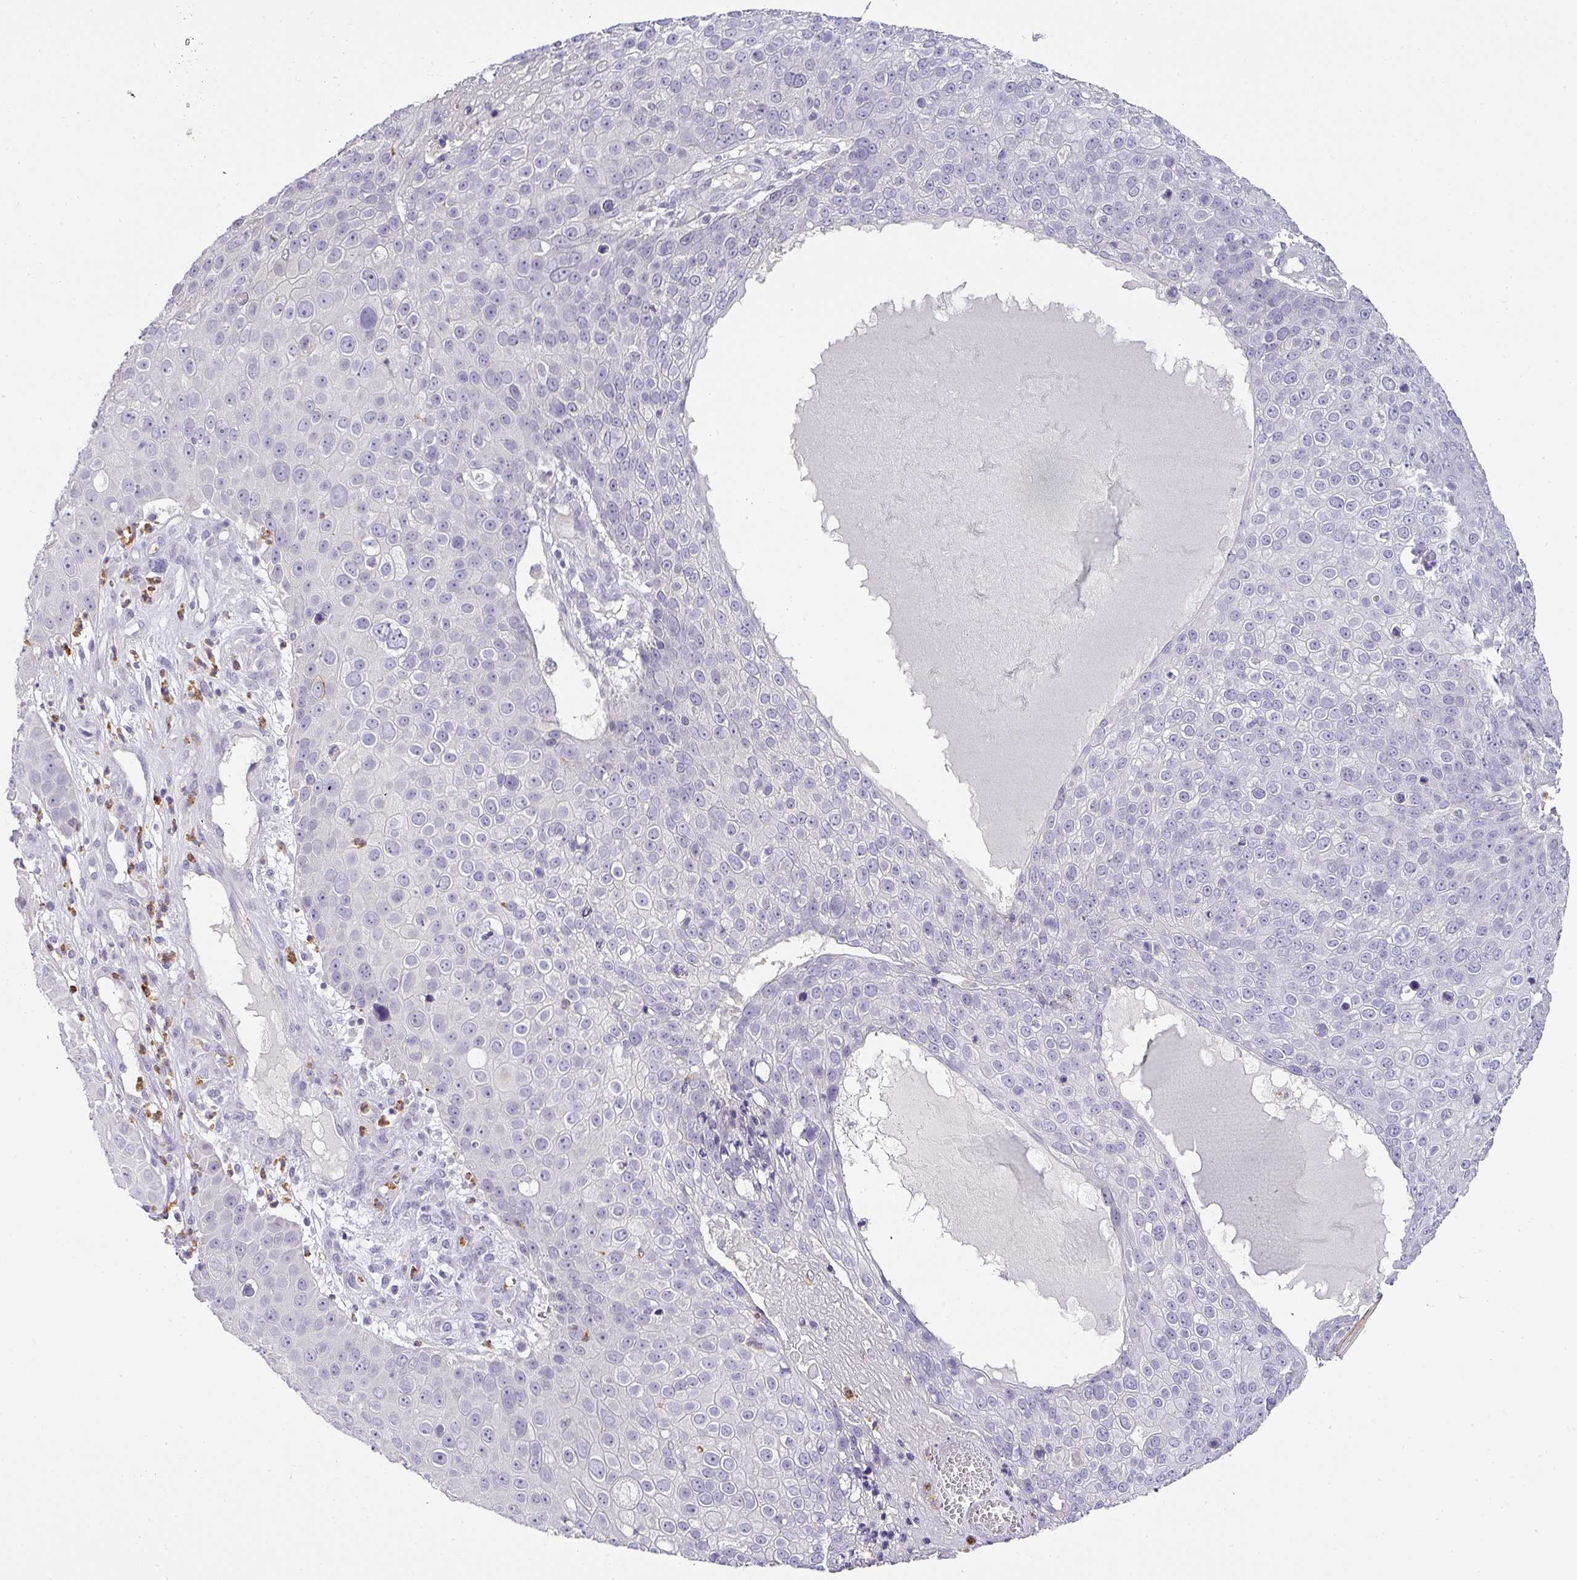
{"staining": {"intensity": "negative", "quantity": "none", "location": "none"}, "tissue": "skin cancer", "cell_type": "Tumor cells", "image_type": "cancer", "snomed": [{"axis": "morphology", "description": "Squamous cell carcinoma, NOS"}, {"axis": "topography", "description": "Skin"}], "caption": "Tumor cells are negative for protein expression in human skin cancer.", "gene": "BTLA", "patient": {"sex": "male", "age": 71}}